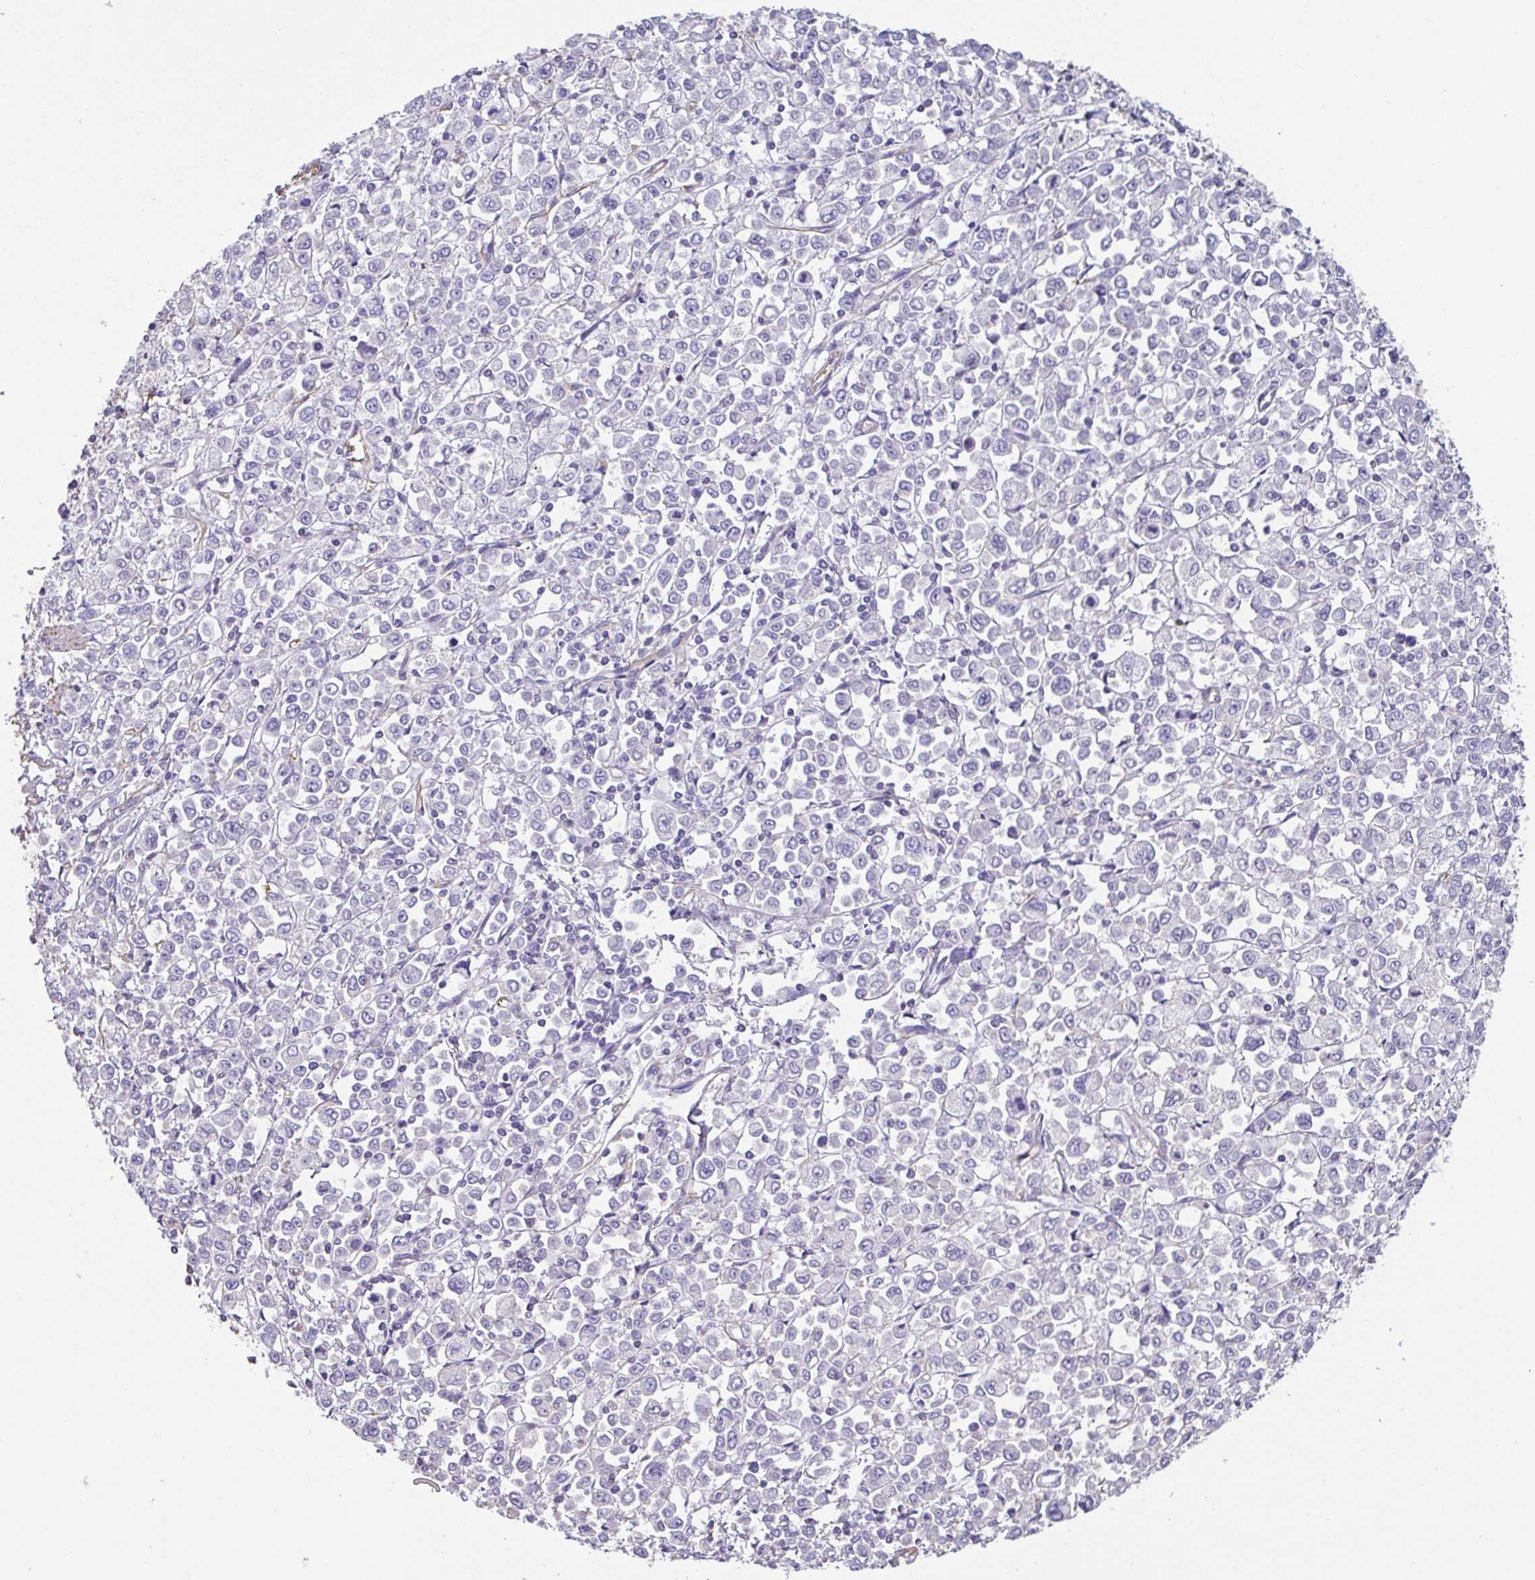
{"staining": {"intensity": "negative", "quantity": "none", "location": "none"}, "tissue": "stomach cancer", "cell_type": "Tumor cells", "image_type": "cancer", "snomed": [{"axis": "morphology", "description": "Adenocarcinoma, NOS"}, {"axis": "topography", "description": "Stomach, upper"}], "caption": "Stomach cancer (adenocarcinoma) was stained to show a protein in brown. There is no significant expression in tumor cells. (Immunohistochemistry (ihc), brightfield microscopy, high magnification).", "gene": "MYL6", "patient": {"sex": "male", "age": 70}}